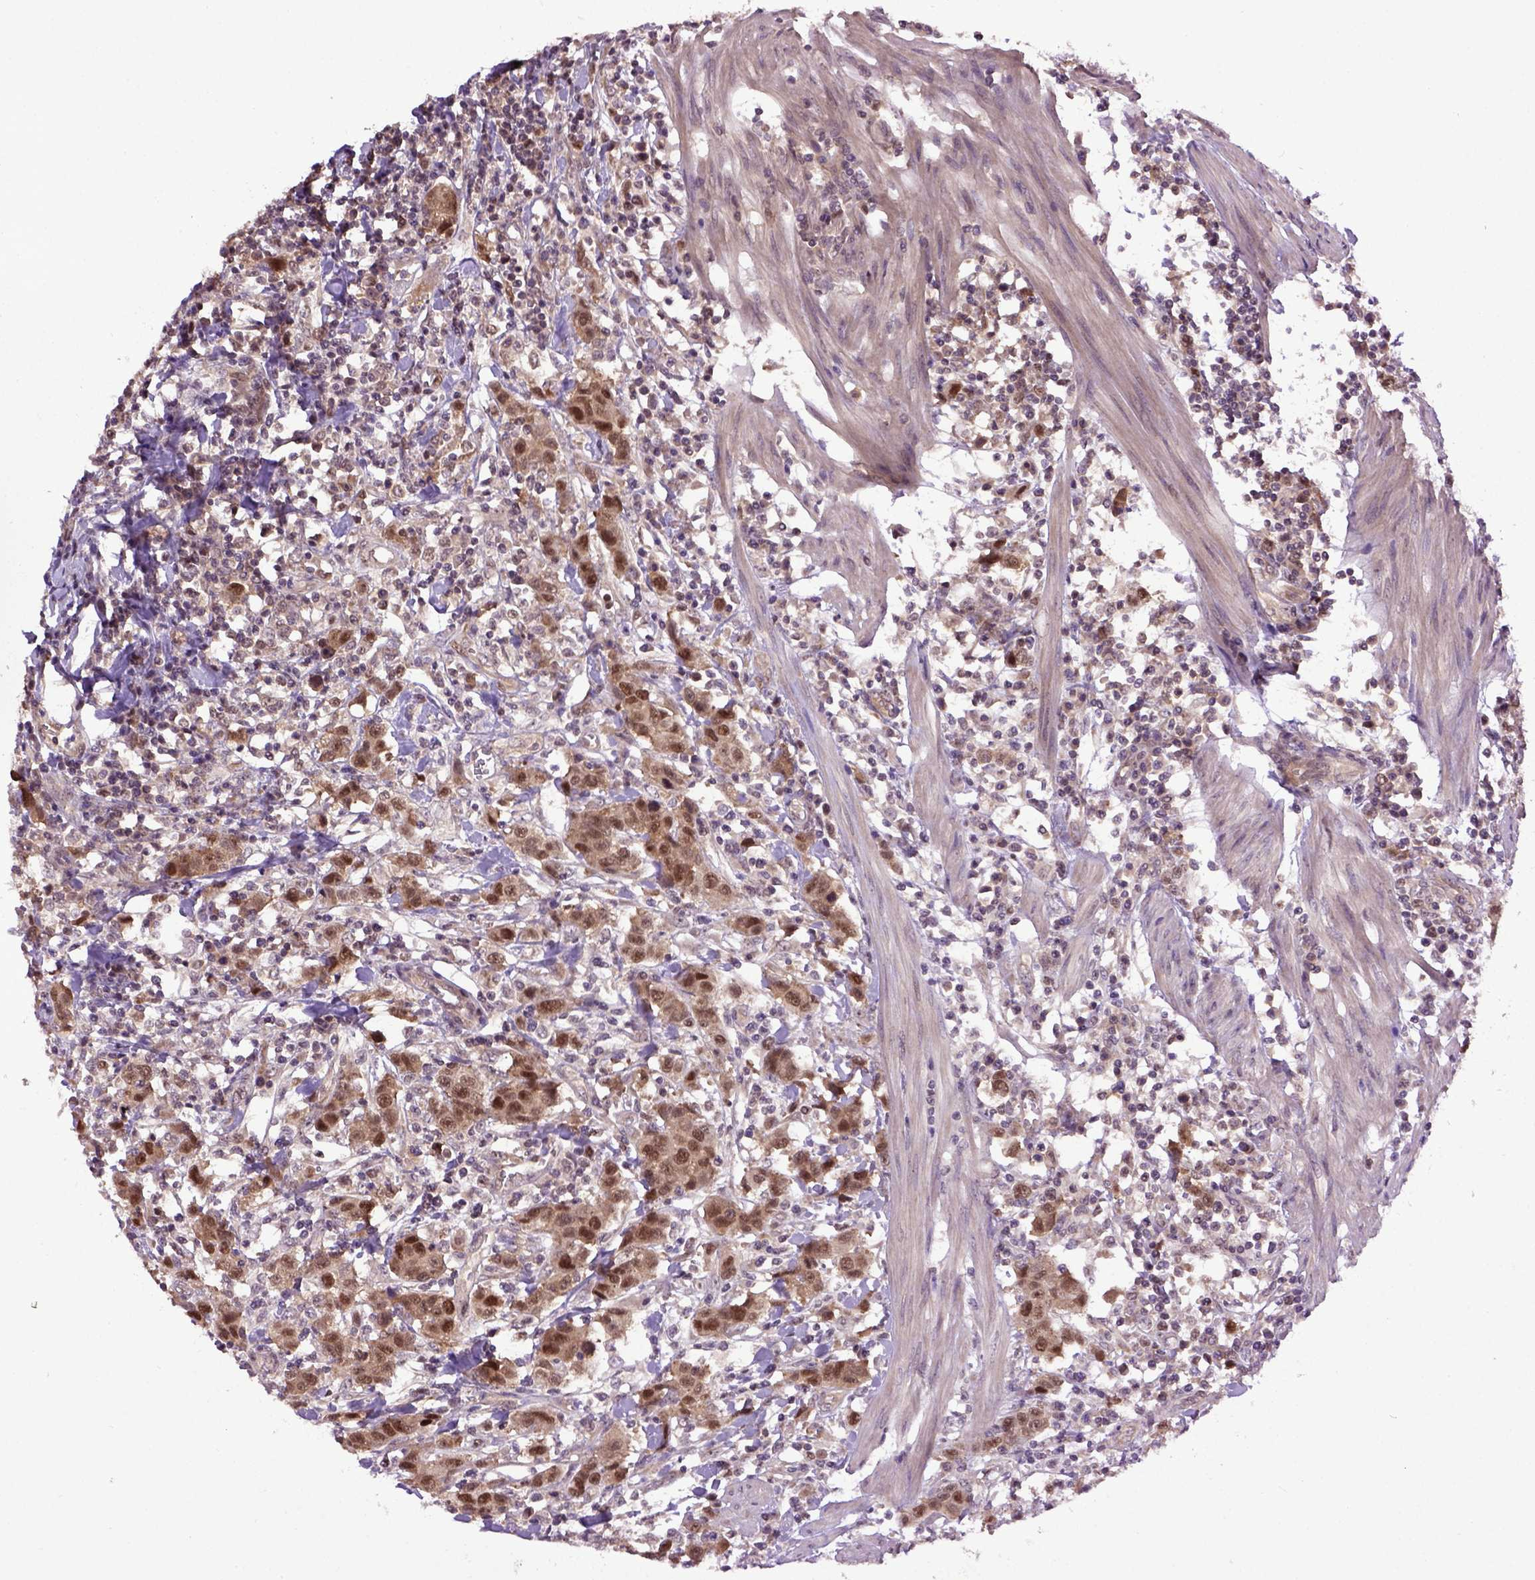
{"staining": {"intensity": "moderate", "quantity": ">75%", "location": "cytoplasmic/membranous,nuclear"}, "tissue": "urothelial cancer", "cell_type": "Tumor cells", "image_type": "cancer", "snomed": [{"axis": "morphology", "description": "Urothelial carcinoma, High grade"}, {"axis": "topography", "description": "Urinary bladder"}], "caption": "Tumor cells show medium levels of moderate cytoplasmic/membranous and nuclear positivity in approximately >75% of cells in urothelial cancer.", "gene": "WDR48", "patient": {"sex": "female", "age": 58}}